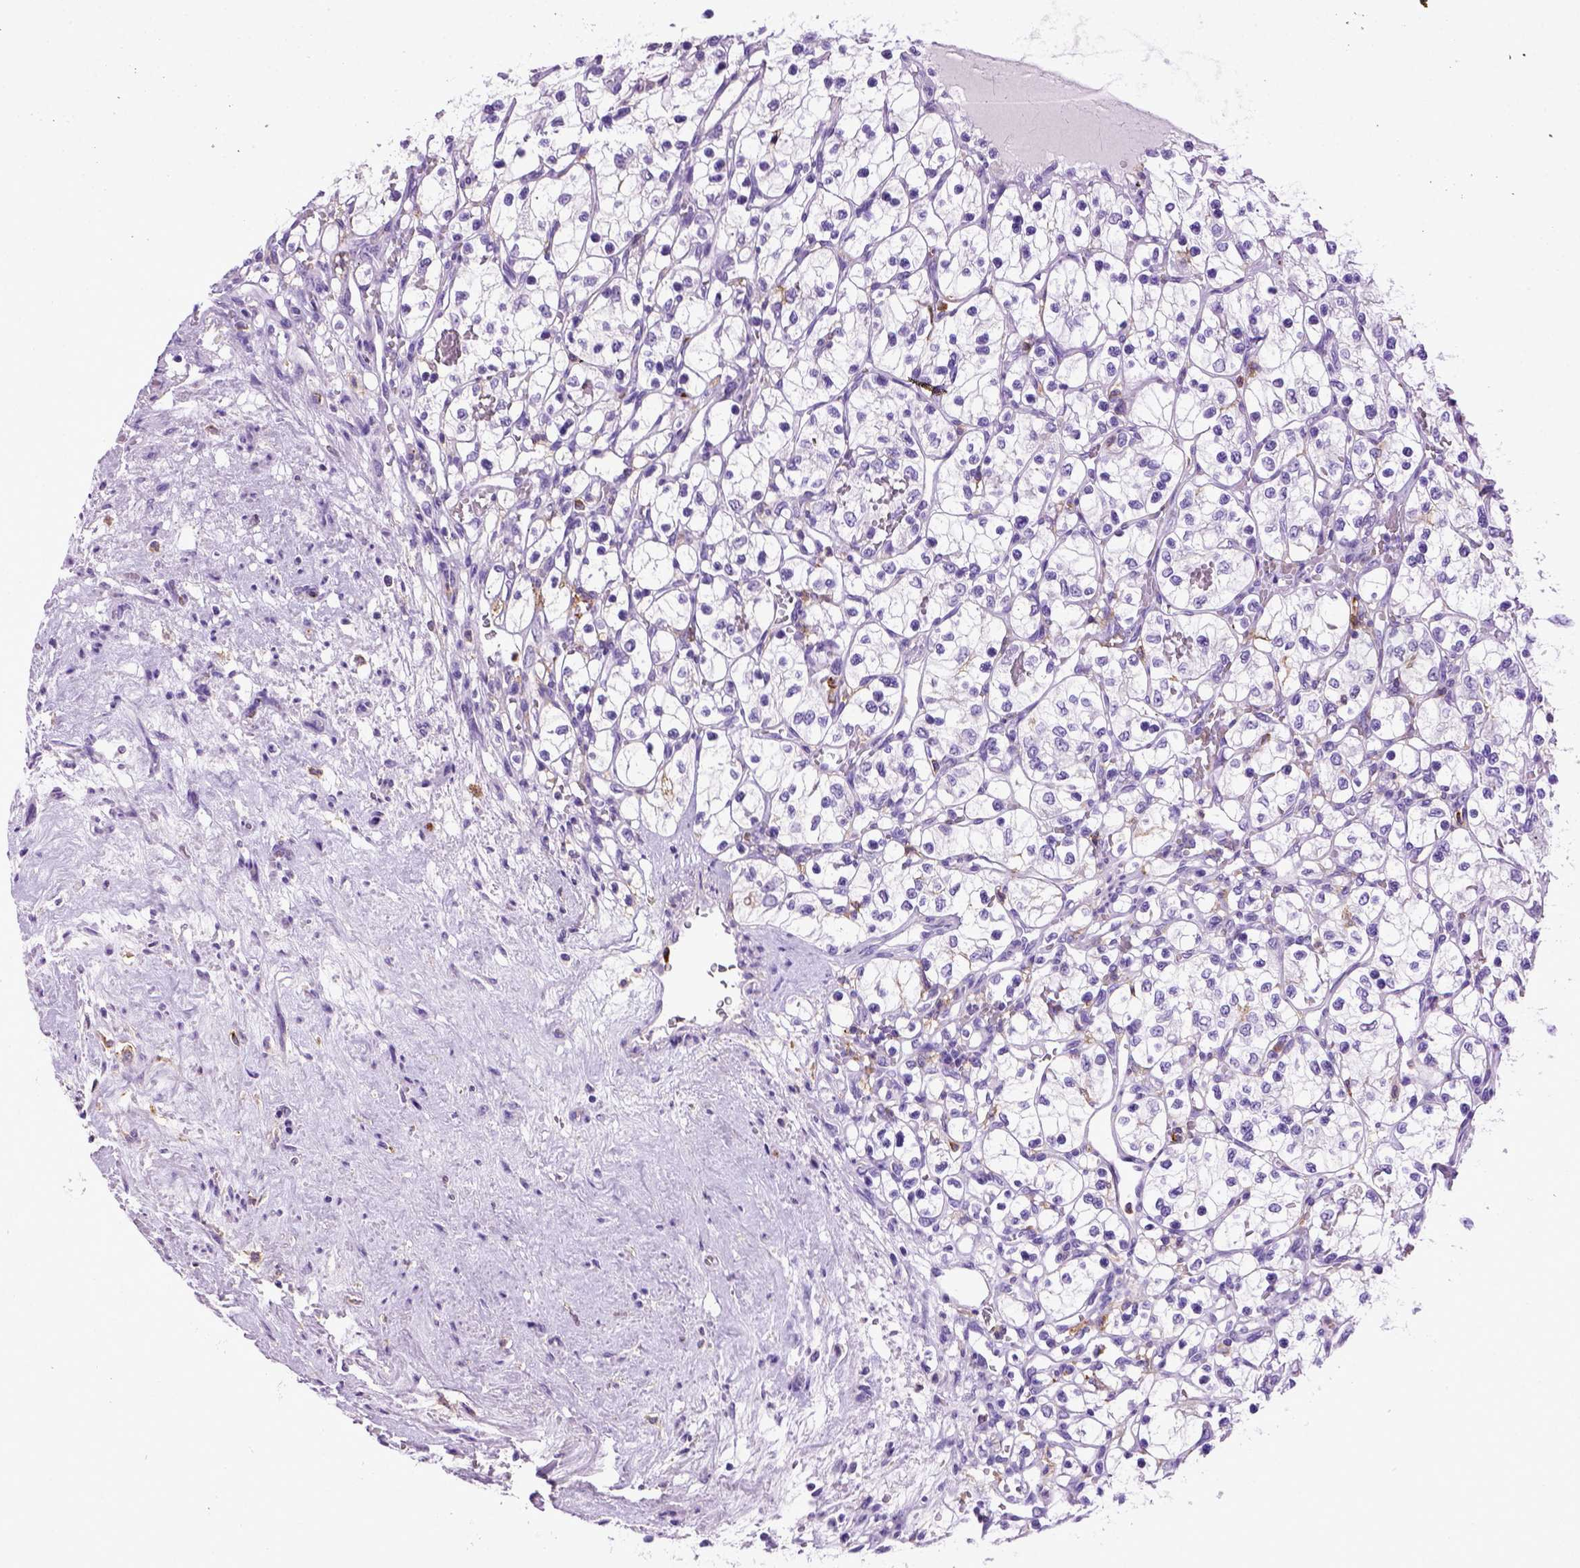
{"staining": {"intensity": "negative", "quantity": "none", "location": "none"}, "tissue": "renal cancer", "cell_type": "Tumor cells", "image_type": "cancer", "snomed": [{"axis": "morphology", "description": "Adenocarcinoma, NOS"}, {"axis": "topography", "description": "Kidney"}], "caption": "High magnification brightfield microscopy of renal adenocarcinoma stained with DAB (3,3'-diaminobenzidine) (brown) and counterstained with hematoxylin (blue): tumor cells show no significant positivity.", "gene": "ITGAX", "patient": {"sex": "female", "age": 69}}